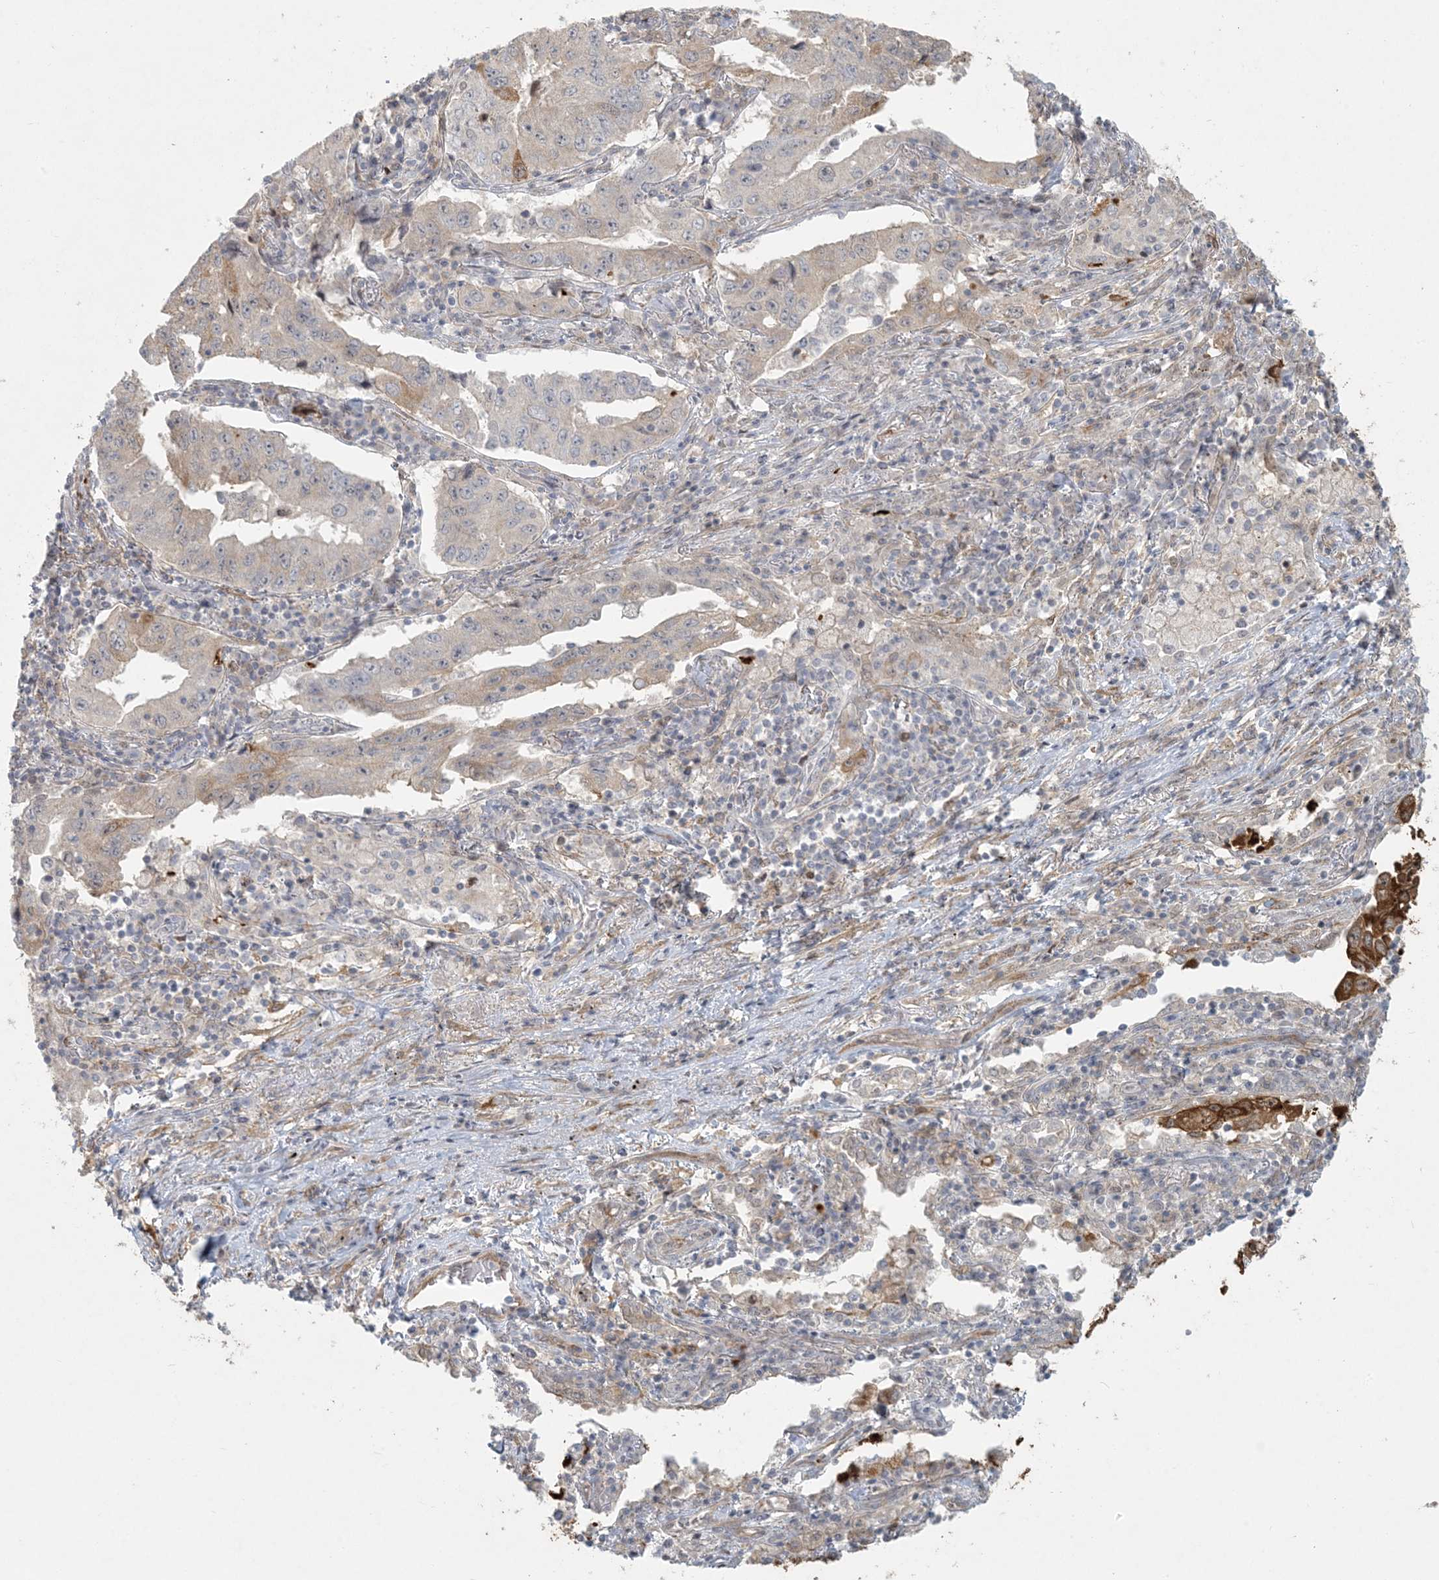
{"staining": {"intensity": "negative", "quantity": "none", "location": "none"}, "tissue": "lung cancer", "cell_type": "Tumor cells", "image_type": "cancer", "snomed": [{"axis": "morphology", "description": "Adenocarcinoma, NOS"}, {"axis": "topography", "description": "Lung"}], "caption": "Tumor cells are negative for brown protein staining in lung adenocarcinoma.", "gene": "BCORL1", "patient": {"sex": "female", "age": 51}}